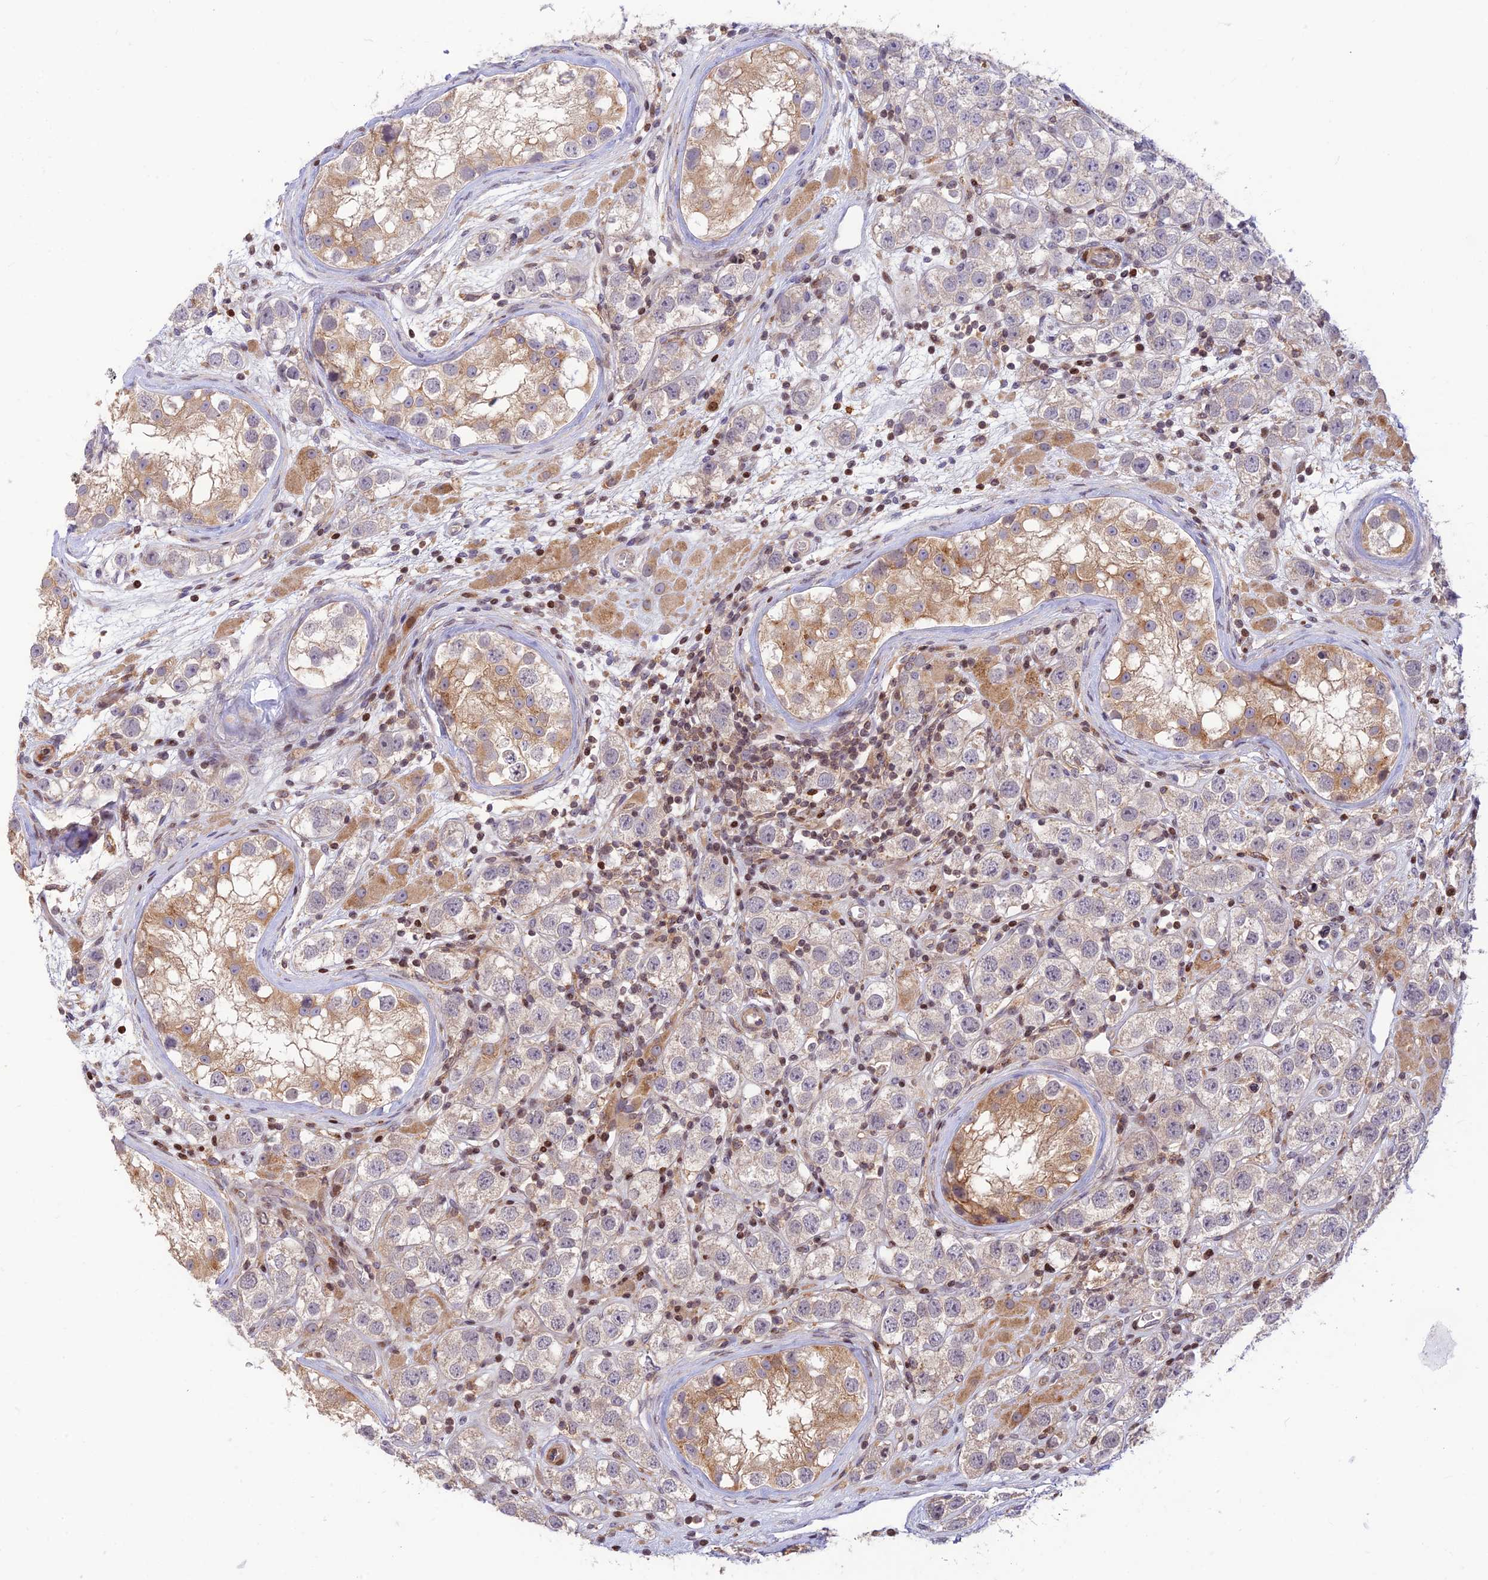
{"staining": {"intensity": "weak", "quantity": "<25%", "location": "cytoplasmic/membranous"}, "tissue": "testis cancer", "cell_type": "Tumor cells", "image_type": "cancer", "snomed": [{"axis": "morphology", "description": "Seminoma, NOS"}, {"axis": "topography", "description": "Testis"}], "caption": "Immunohistochemistry micrograph of testis cancer stained for a protein (brown), which reveals no staining in tumor cells.", "gene": "FAM186B", "patient": {"sex": "male", "age": 28}}